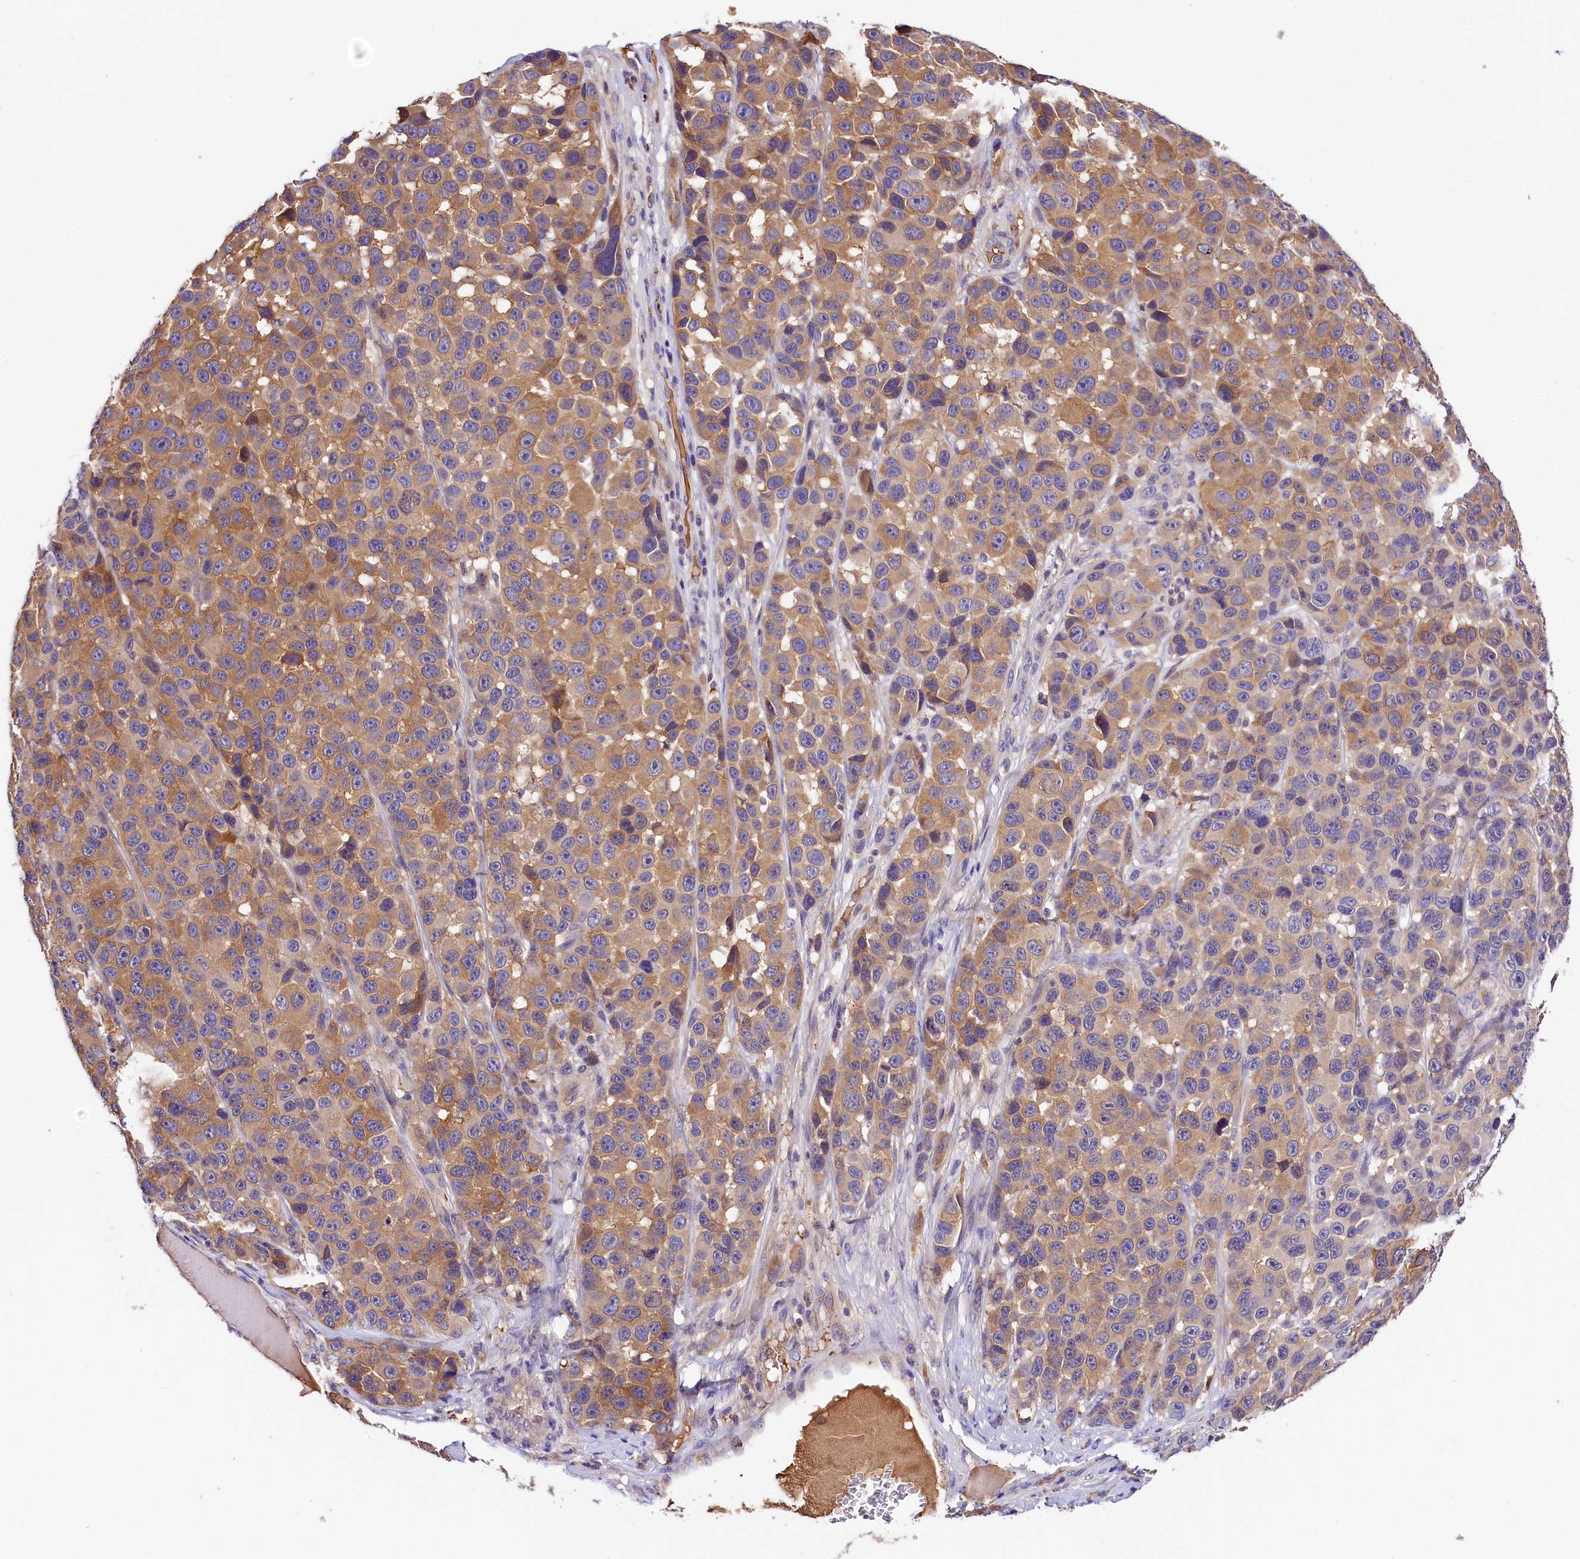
{"staining": {"intensity": "moderate", "quantity": "25%-75%", "location": "cytoplasmic/membranous"}, "tissue": "melanoma", "cell_type": "Tumor cells", "image_type": "cancer", "snomed": [{"axis": "morphology", "description": "Malignant melanoma, NOS"}, {"axis": "topography", "description": "Skin"}], "caption": "Protein expression analysis of melanoma exhibits moderate cytoplasmic/membranous positivity in approximately 25%-75% of tumor cells. The staining was performed using DAB (3,3'-diaminobenzidine) to visualize the protein expression in brown, while the nuclei were stained in blue with hematoxylin (Magnification: 20x).", "gene": "ARMC6", "patient": {"sex": "male", "age": 53}}